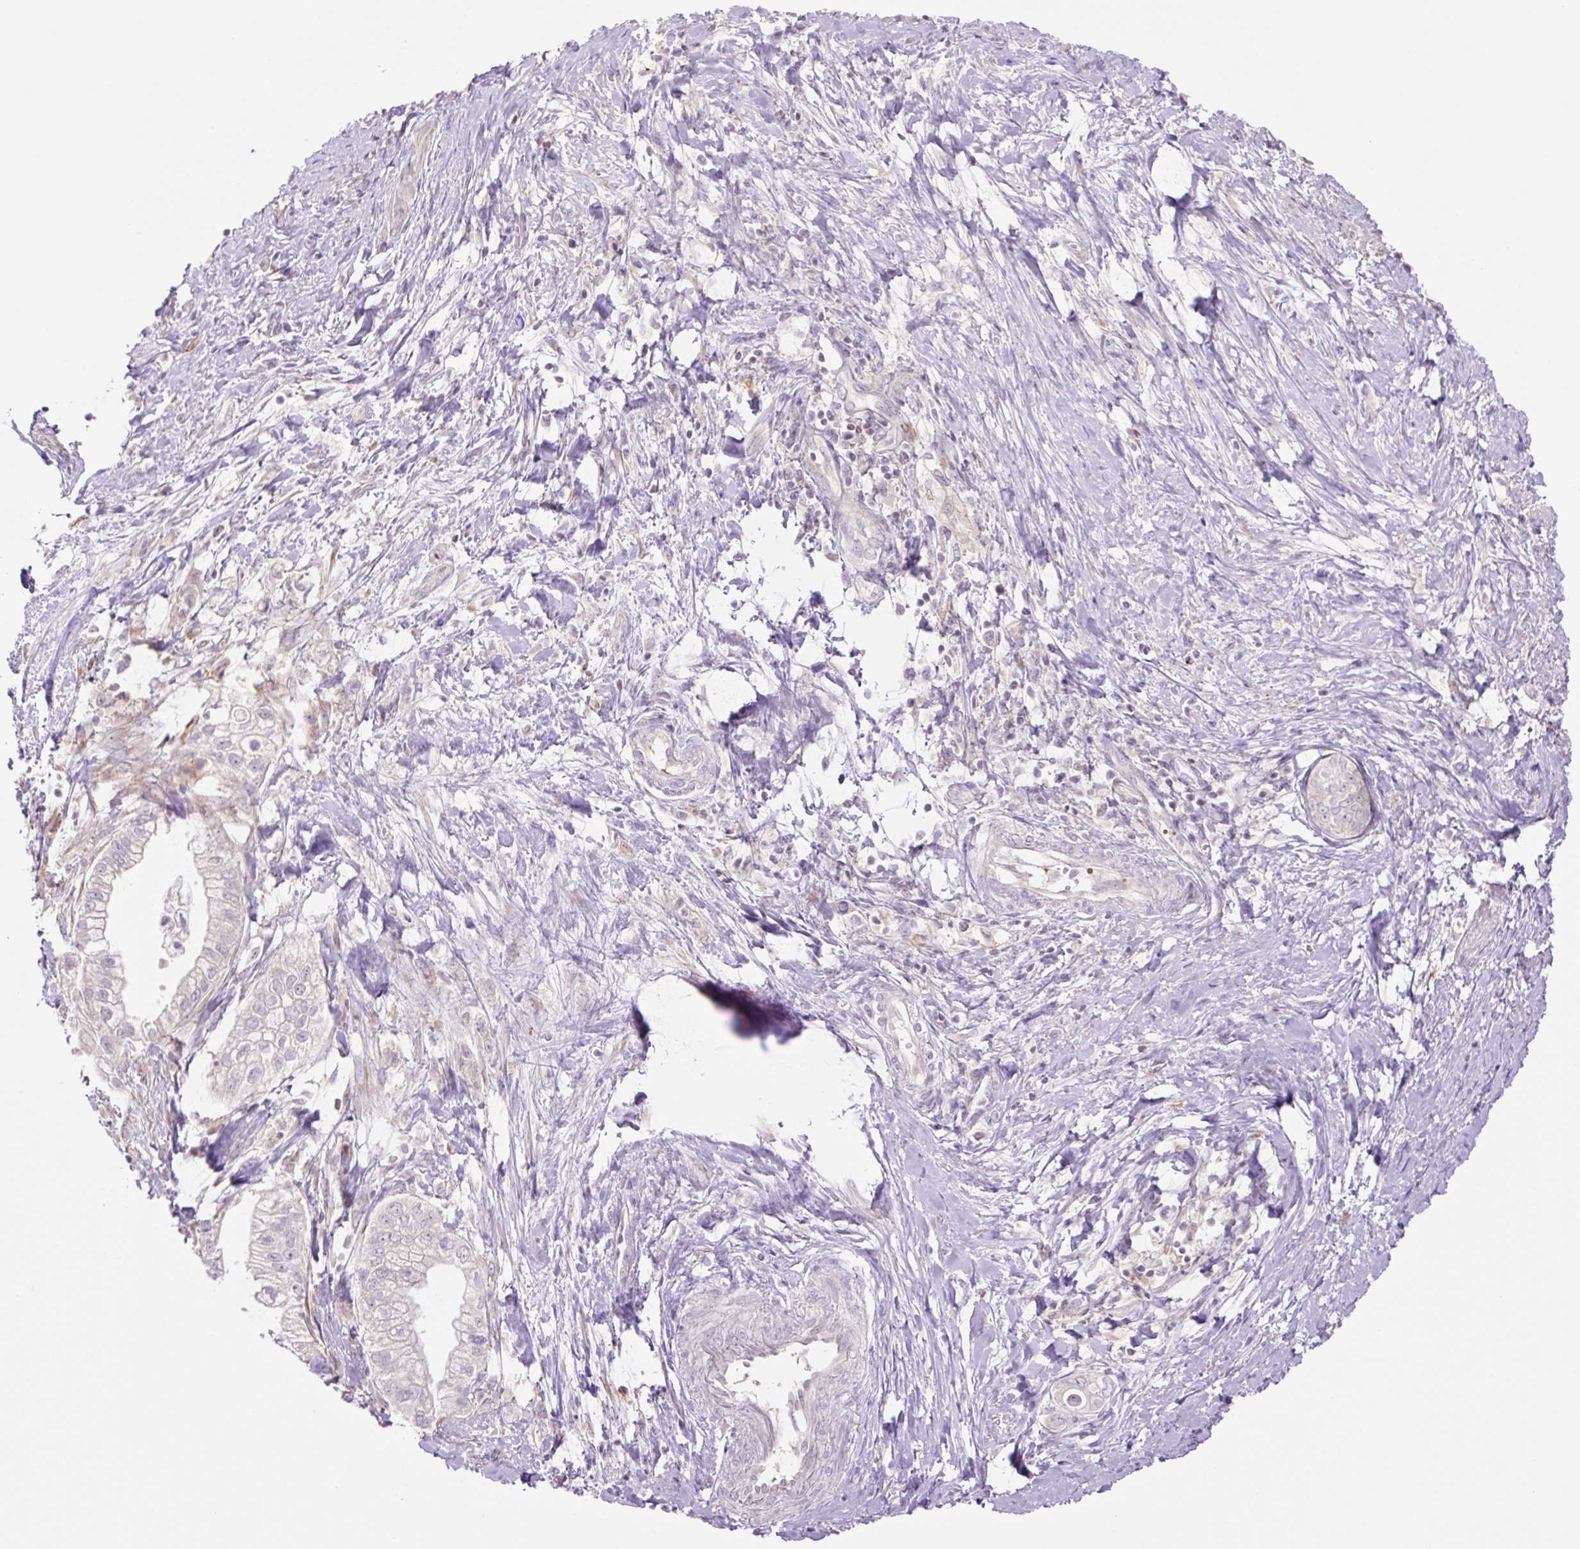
{"staining": {"intensity": "negative", "quantity": "none", "location": "none"}, "tissue": "pancreatic cancer", "cell_type": "Tumor cells", "image_type": "cancer", "snomed": [{"axis": "morphology", "description": "Adenocarcinoma, NOS"}, {"axis": "topography", "description": "Pancreas"}], "caption": "This image is of pancreatic cancer (adenocarcinoma) stained with immunohistochemistry to label a protein in brown with the nuclei are counter-stained blue. There is no positivity in tumor cells.", "gene": "GRID2", "patient": {"sex": "male", "age": 70}}